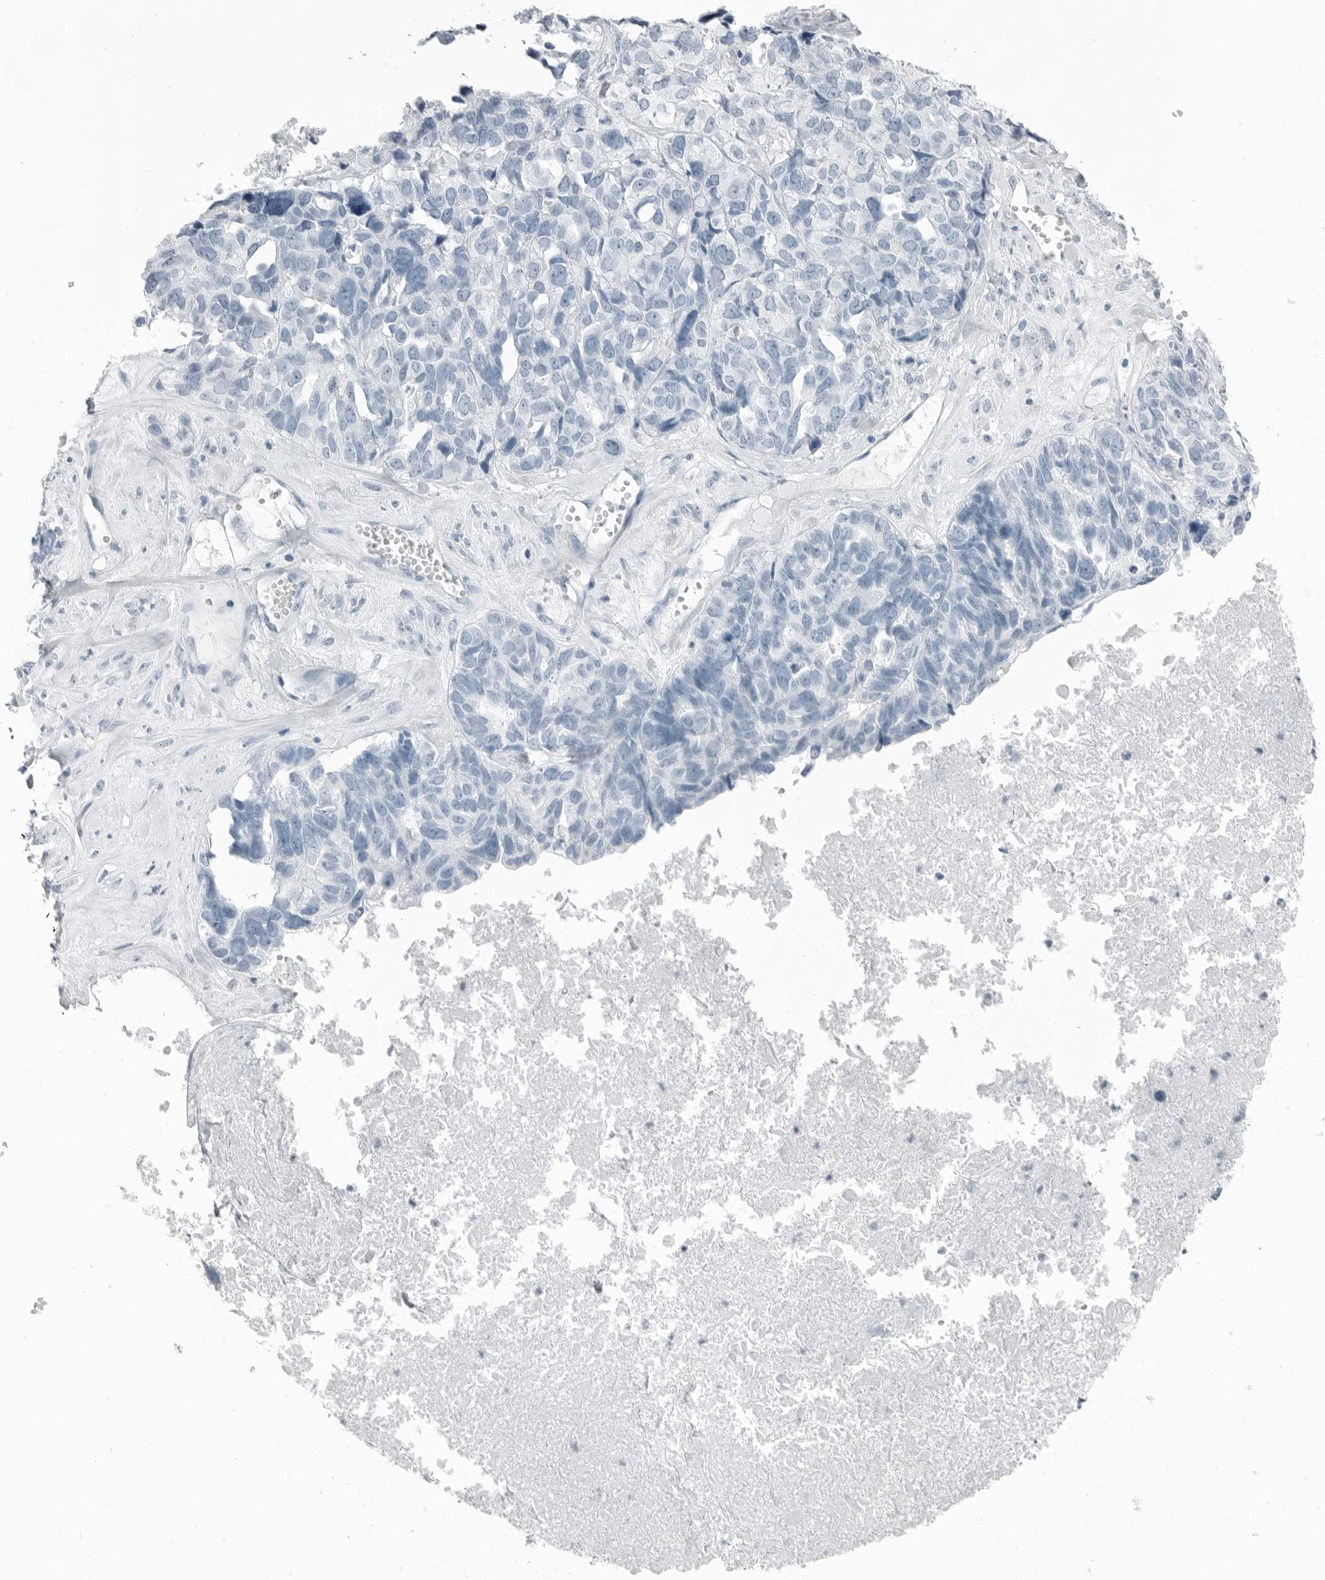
{"staining": {"intensity": "negative", "quantity": "none", "location": "none"}, "tissue": "ovarian cancer", "cell_type": "Tumor cells", "image_type": "cancer", "snomed": [{"axis": "morphology", "description": "Cystadenocarcinoma, serous, NOS"}, {"axis": "topography", "description": "Ovary"}], "caption": "Tumor cells show no significant positivity in ovarian serous cystadenocarcinoma.", "gene": "FABP6", "patient": {"sex": "female", "age": 79}}